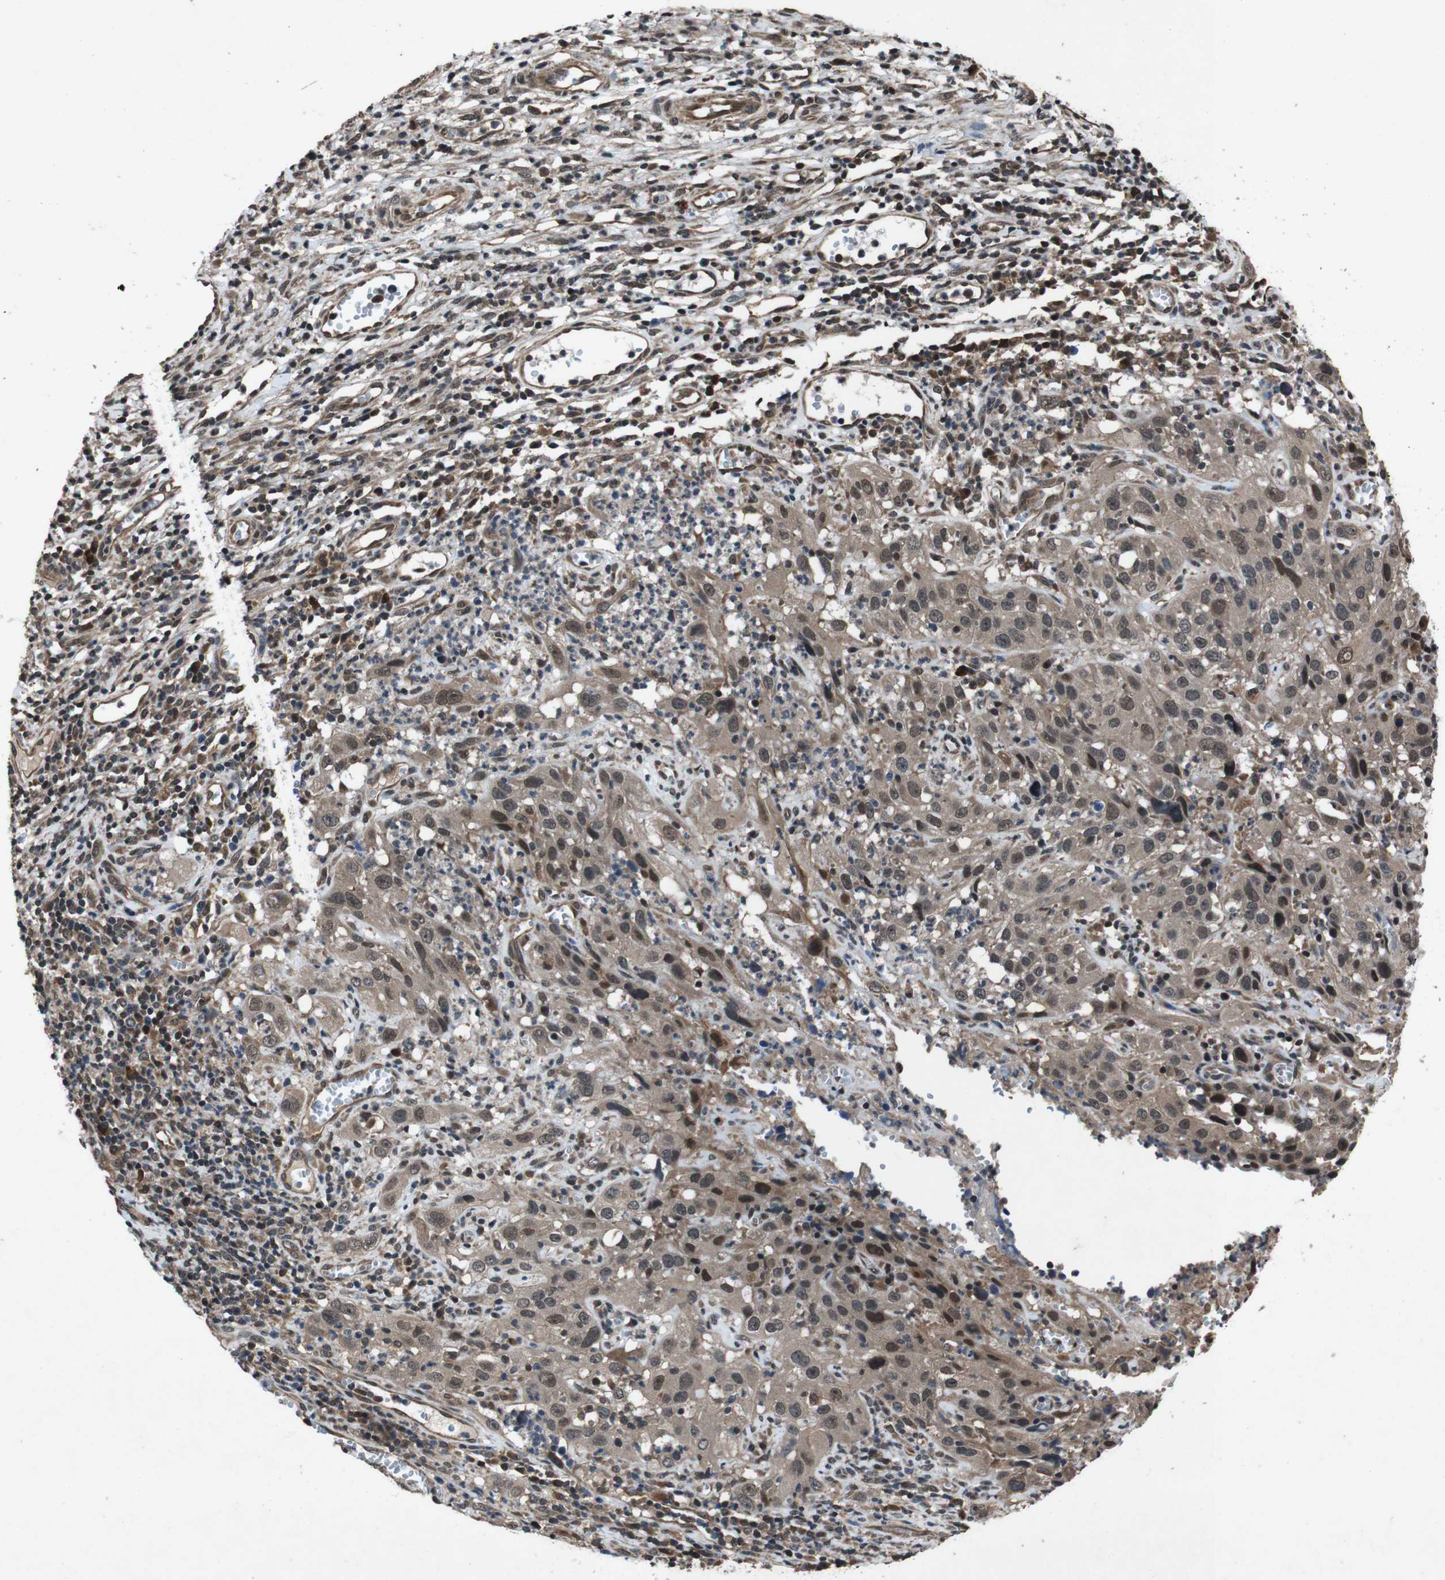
{"staining": {"intensity": "moderate", "quantity": ">75%", "location": "cytoplasmic/membranous,nuclear"}, "tissue": "cervical cancer", "cell_type": "Tumor cells", "image_type": "cancer", "snomed": [{"axis": "morphology", "description": "Squamous cell carcinoma, NOS"}, {"axis": "topography", "description": "Cervix"}], "caption": "Immunohistochemical staining of cervical cancer (squamous cell carcinoma) exhibits medium levels of moderate cytoplasmic/membranous and nuclear protein staining in approximately >75% of tumor cells.", "gene": "SOCS1", "patient": {"sex": "female", "age": 32}}